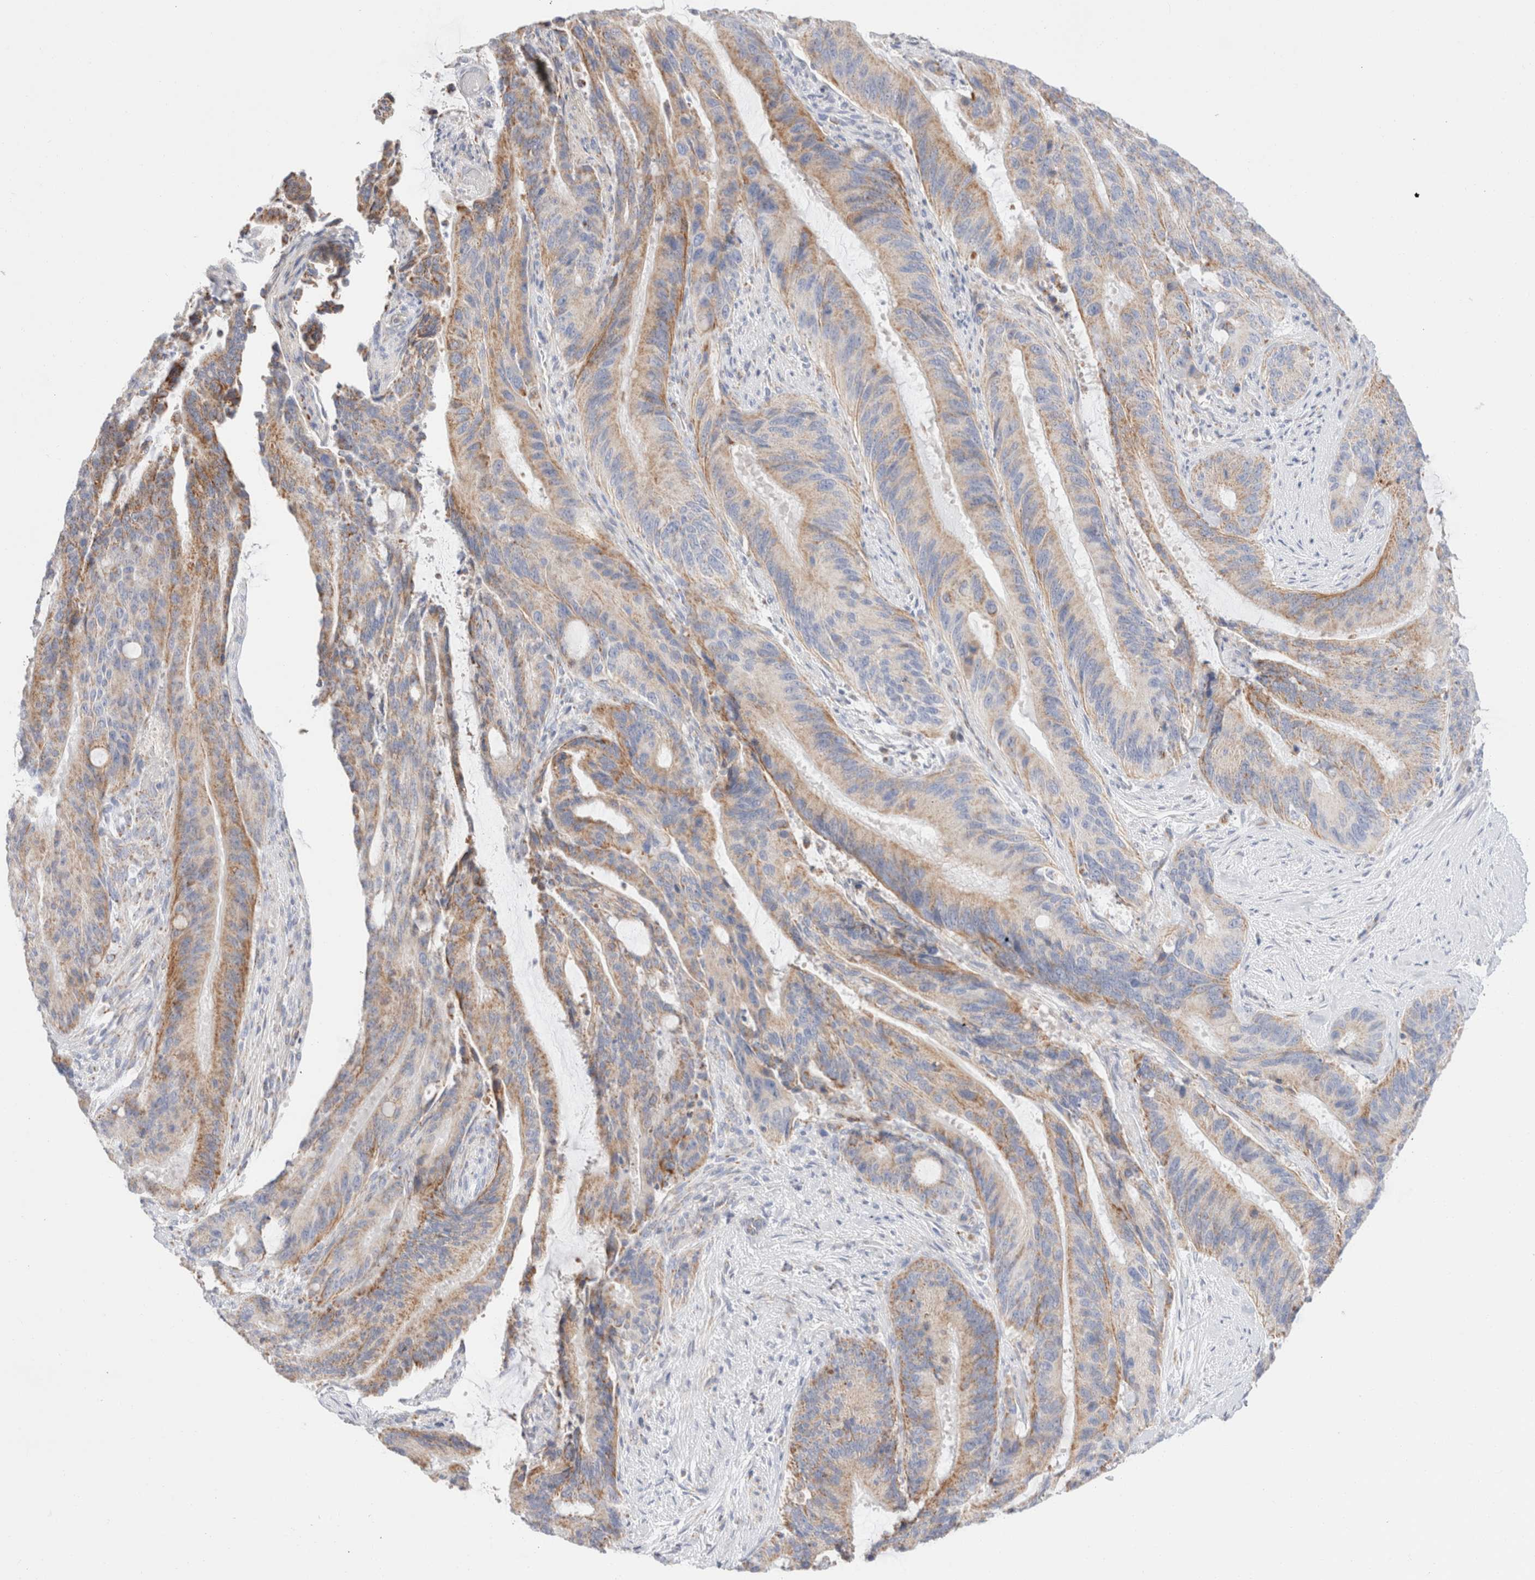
{"staining": {"intensity": "moderate", "quantity": "25%-75%", "location": "cytoplasmic/membranous"}, "tissue": "liver cancer", "cell_type": "Tumor cells", "image_type": "cancer", "snomed": [{"axis": "morphology", "description": "Normal tissue, NOS"}, {"axis": "morphology", "description": "Cholangiocarcinoma"}, {"axis": "topography", "description": "Liver"}, {"axis": "topography", "description": "Peripheral nerve tissue"}], "caption": "Immunohistochemical staining of liver cholangiocarcinoma displays medium levels of moderate cytoplasmic/membranous protein expression in approximately 25%-75% of tumor cells. (Stains: DAB in brown, nuclei in blue, Microscopy: brightfield microscopy at high magnification).", "gene": "ATP6V1C1", "patient": {"sex": "female", "age": 73}}